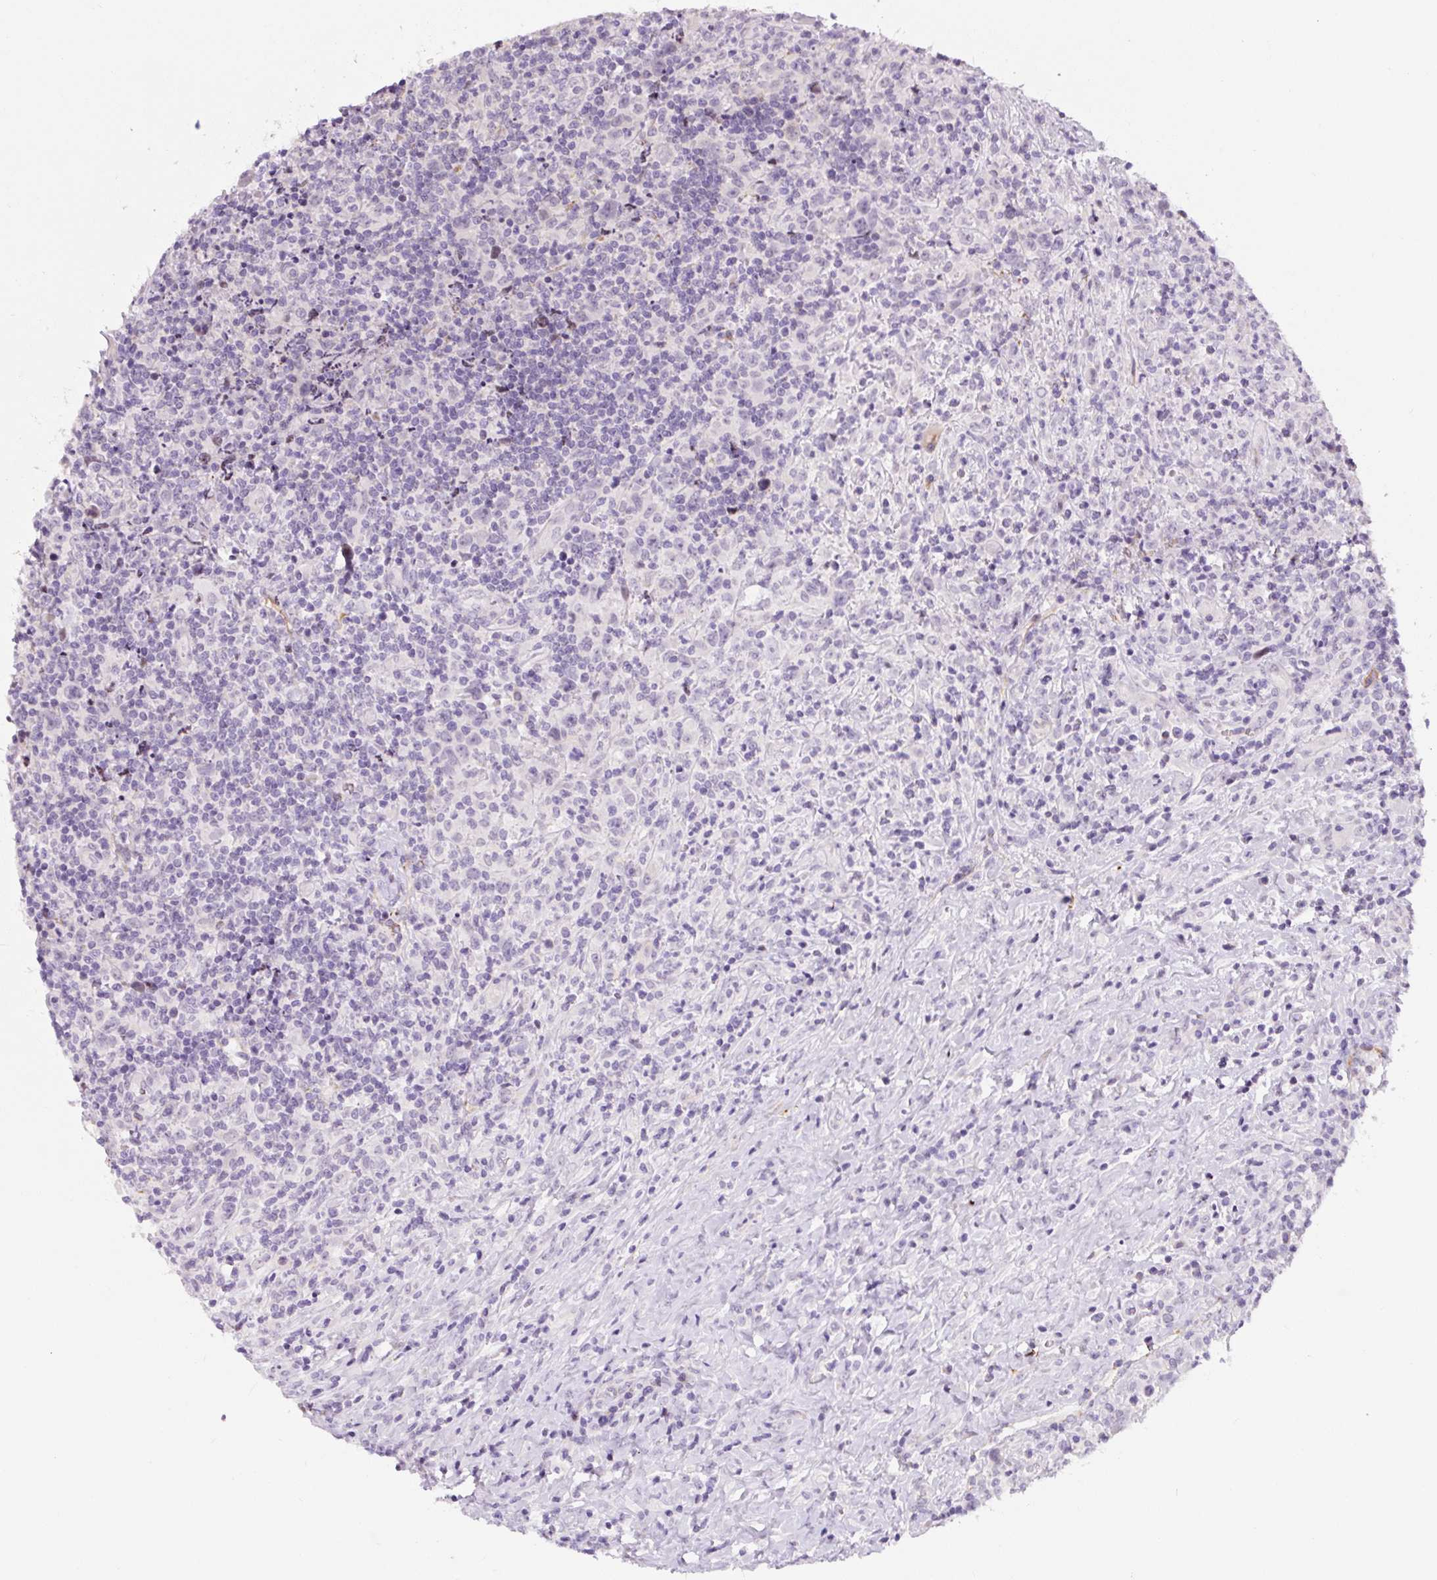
{"staining": {"intensity": "negative", "quantity": "none", "location": "none"}, "tissue": "lymphoma", "cell_type": "Tumor cells", "image_type": "cancer", "snomed": [{"axis": "morphology", "description": "Hodgkin's disease, NOS"}, {"axis": "topography", "description": "Lymph node"}], "caption": "The immunohistochemistry (IHC) image has no significant expression in tumor cells of lymphoma tissue.", "gene": "CCL25", "patient": {"sex": "female", "age": 18}}